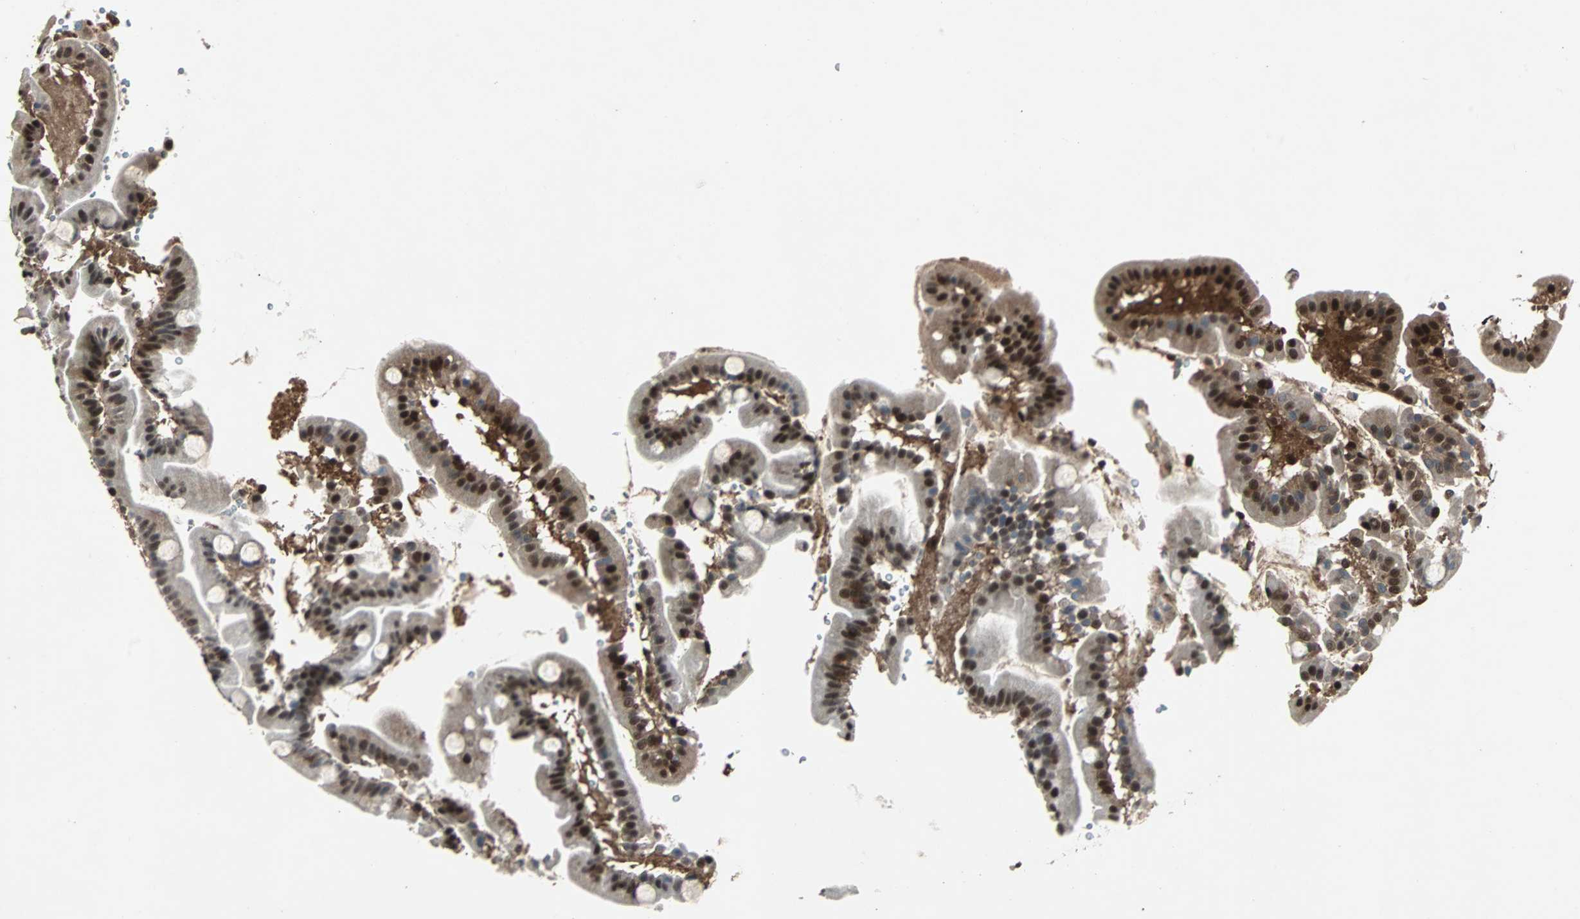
{"staining": {"intensity": "strong", "quantity": ">75%", "location": "nuclear"}, "tissue": "duodenum", "cell_type": "Glandular cells", "image_type": "normal", "snomed": [{"axis": "morphology", "description": "Normal tissue, NOS"}, {"axis": "topography", "description": "Duodenum"}], "caption": "Benign duodenum exhibits strong nuclear expression in about >75% of glandular cells.", "gene": "ACLY", "patient": {"sex": "male", "age": 50}}